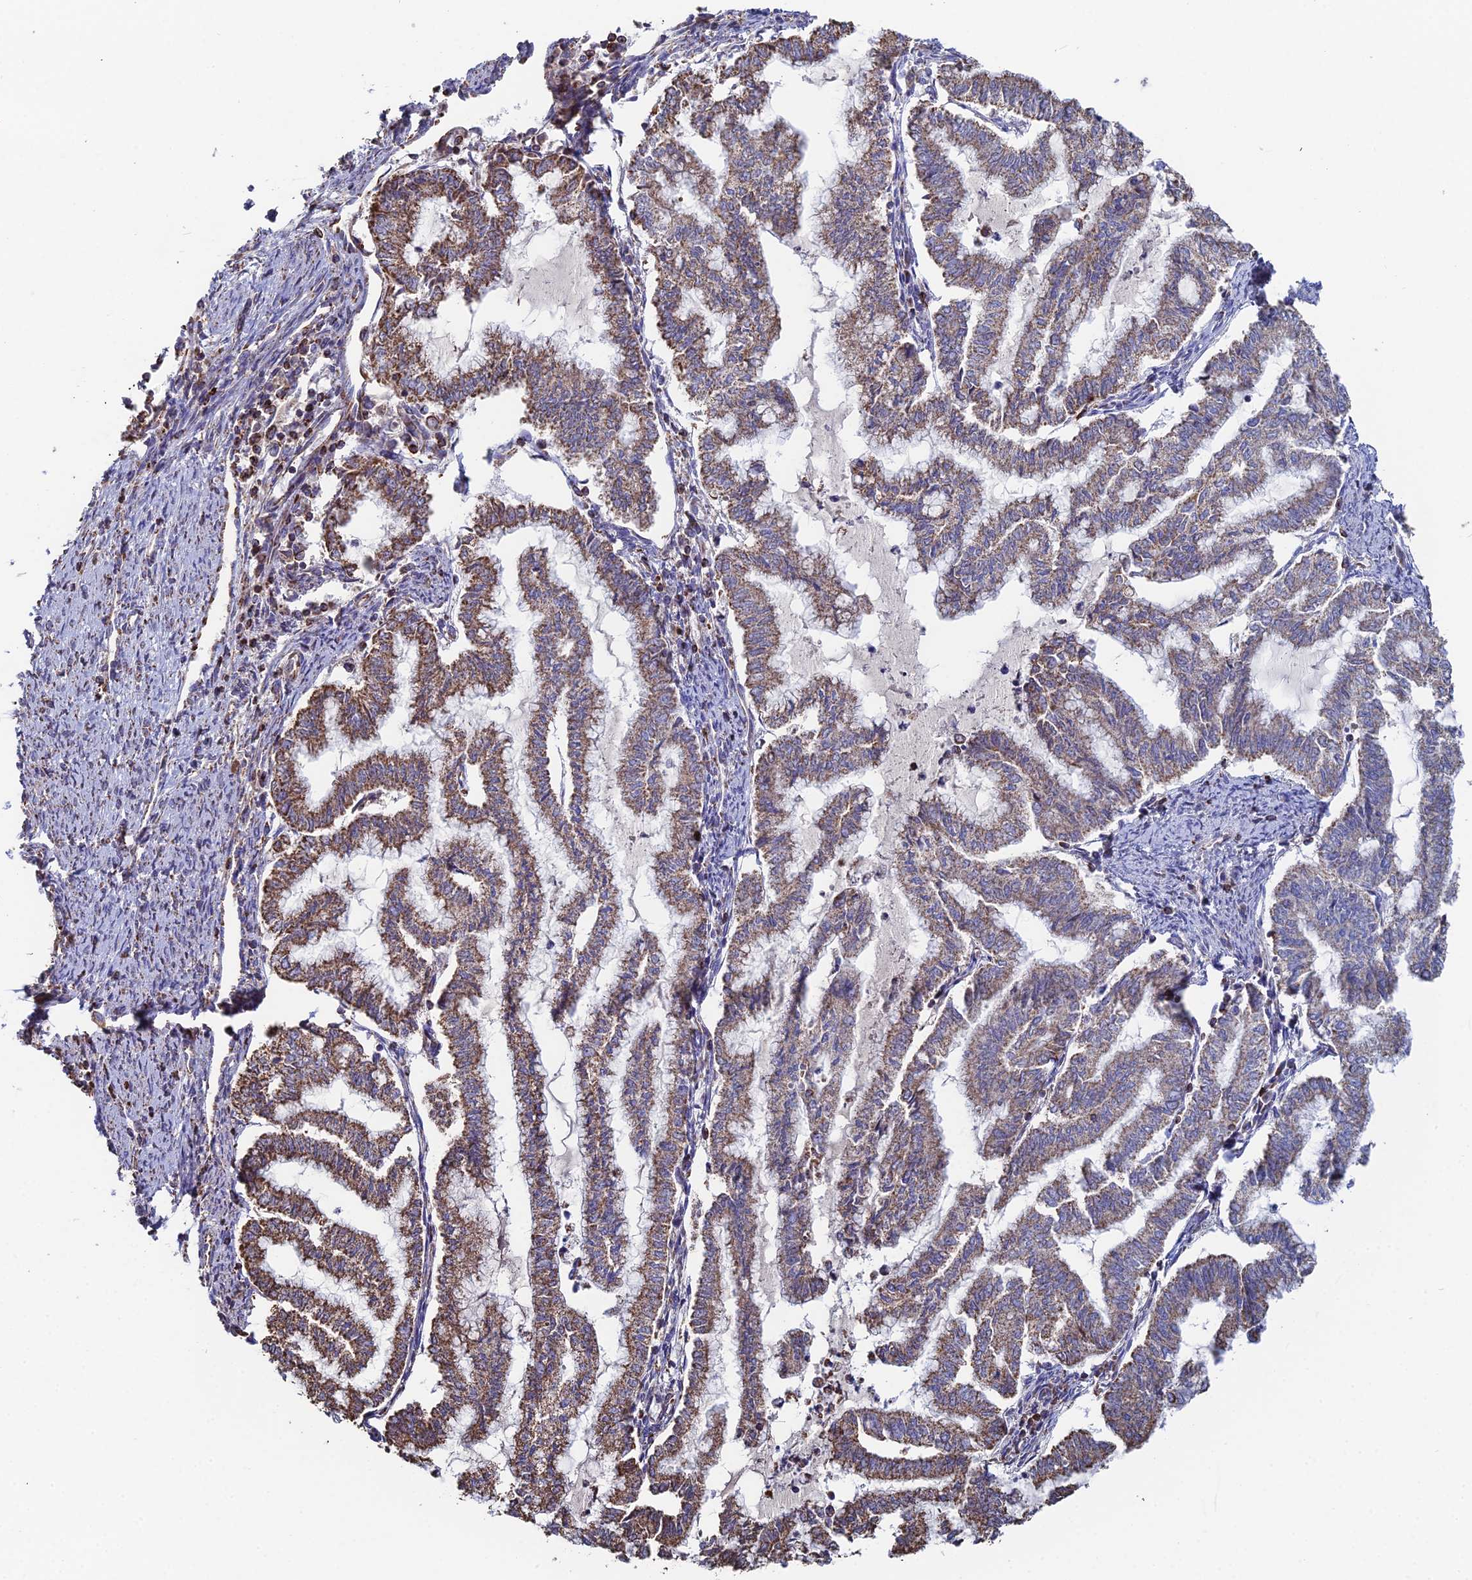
{"staining": {"intensity": "moderate", "quantity": ">75%", "location": "cytoplasmic/membranous"}, "tissue": "endometrial cancer", "cell_type": "Tumor cells", "image_type": "cancer", "snomed": [{"axis": "morphology", "description": "Adenocarcinoma, NOS"}, {"axis": "topography", "description": "Endometrium"}], "caption": "The immunohistochemical stain highlights moderate cytoplasmic/membranous expression in tumor cells of endometrial cancer tissue.", "gene": "SPOCK2", "patient": {"sex": "female", "age": 79}}